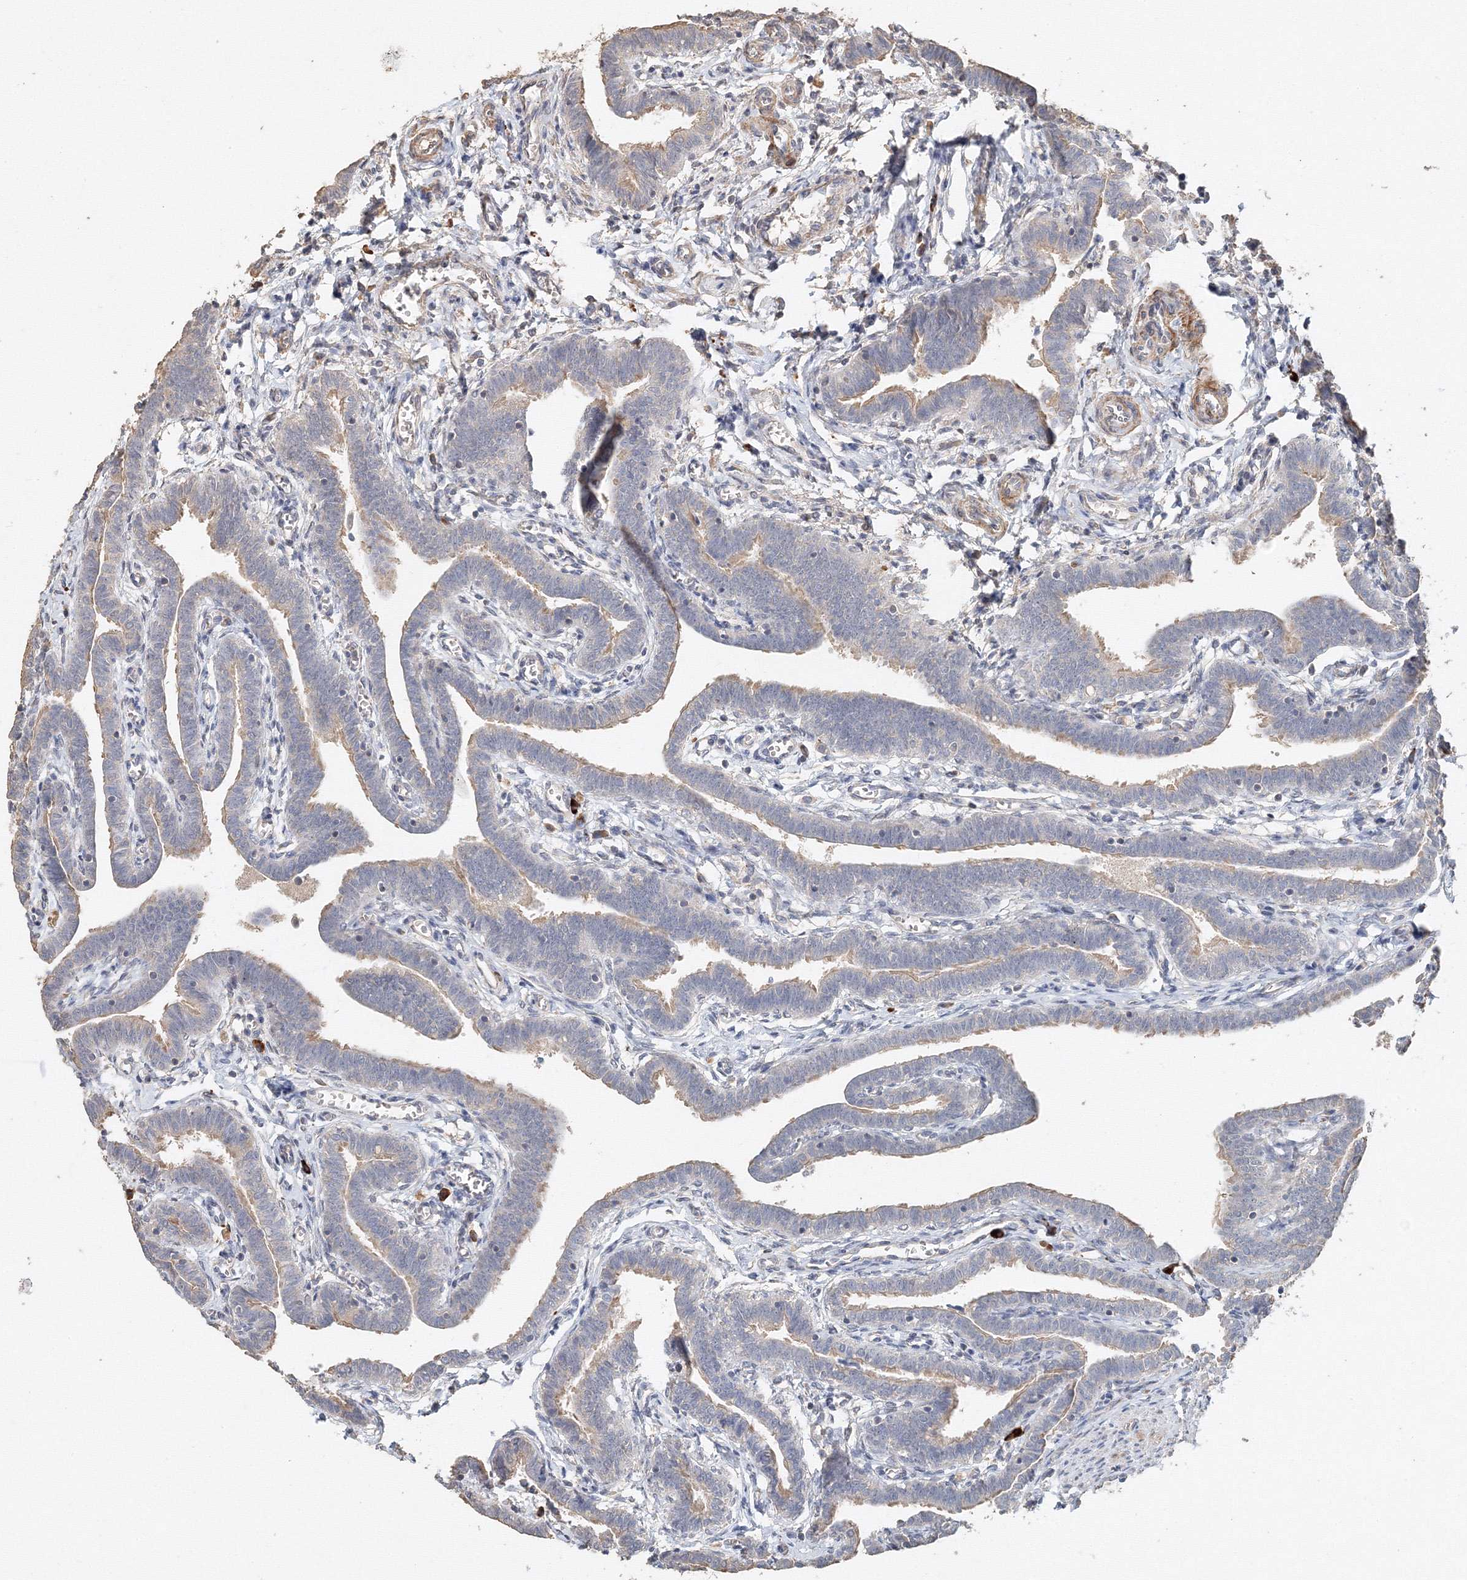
{"staining": {"intensity": "weak", "quantity": "<25%", "location": "cytoplasmic/membranous"}, "tissue": "fallopian tube", "cell_type": "Glandular cells", "image_type": "normal", "snomed": [{"axis": "morphology", "description": "Normal tissue, NOS"}, {"axis": "topography", "description": "Fallopian tube"}], "caption": "Fallopian tube was stained to show a protein in brown. There is no significant positivity in glandular cells.", "gene": "NALF2", "patient": {"sex": "female", "age": 36}}